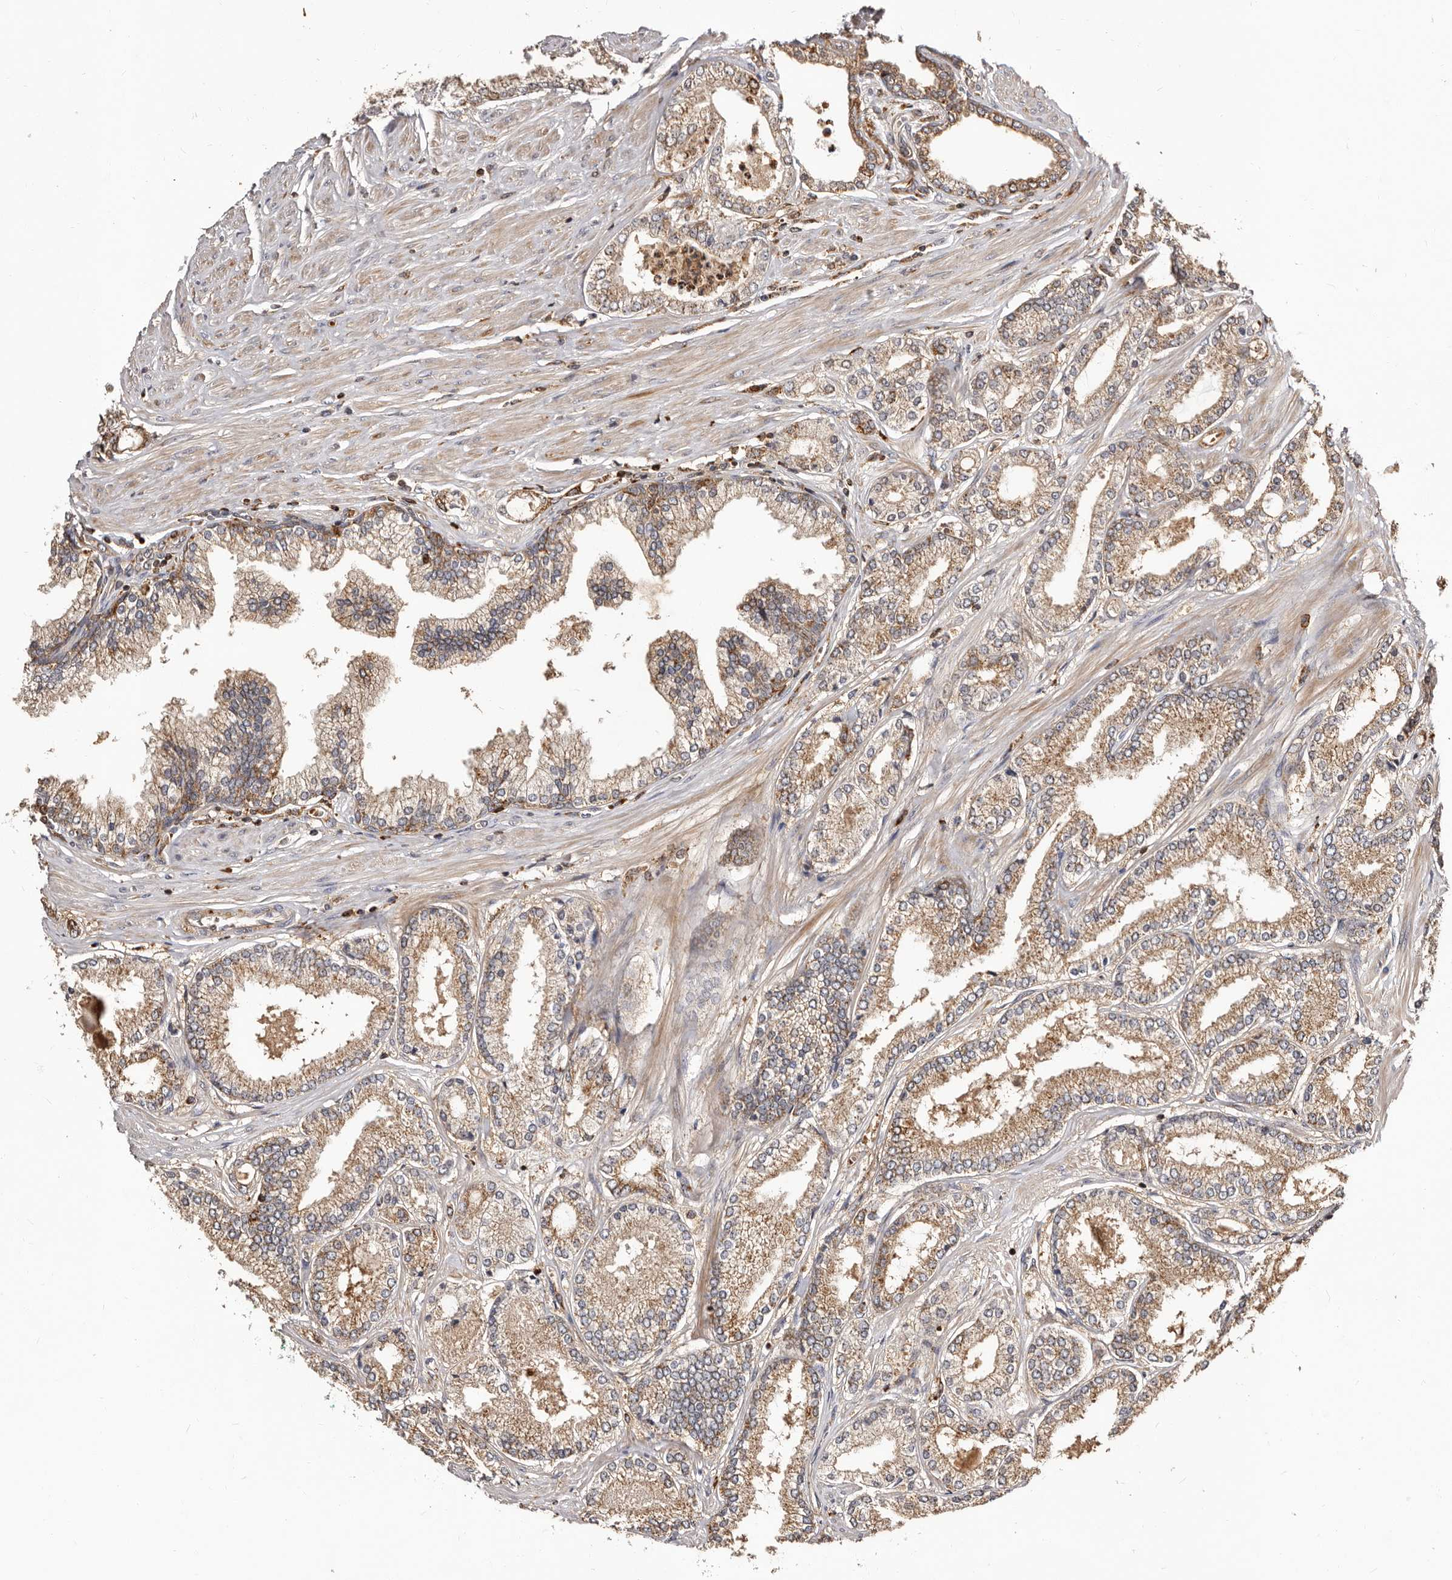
{"staining": {"intensity": "moderate", "quantity": ">75%", "location": "cytoplasmic/membranous"}, "tissue": "prostate cancer", "cell_type": "Tumor cells", "image_type": "cancer", "snomed": [{"axis": "morphology", "description": "Adenocarcinoma, Low grade"}, {"axis": "topography", "description": "Prostate"}], "caption": "IHC of human adenocarcinoma (low-grade) (prostate) shows medium levels of moderate cytoplasmic/membranous expression in approximately >75% of tumor cells.", "gene": "BAX", "patient": {"sex": "male", "age": 62}}